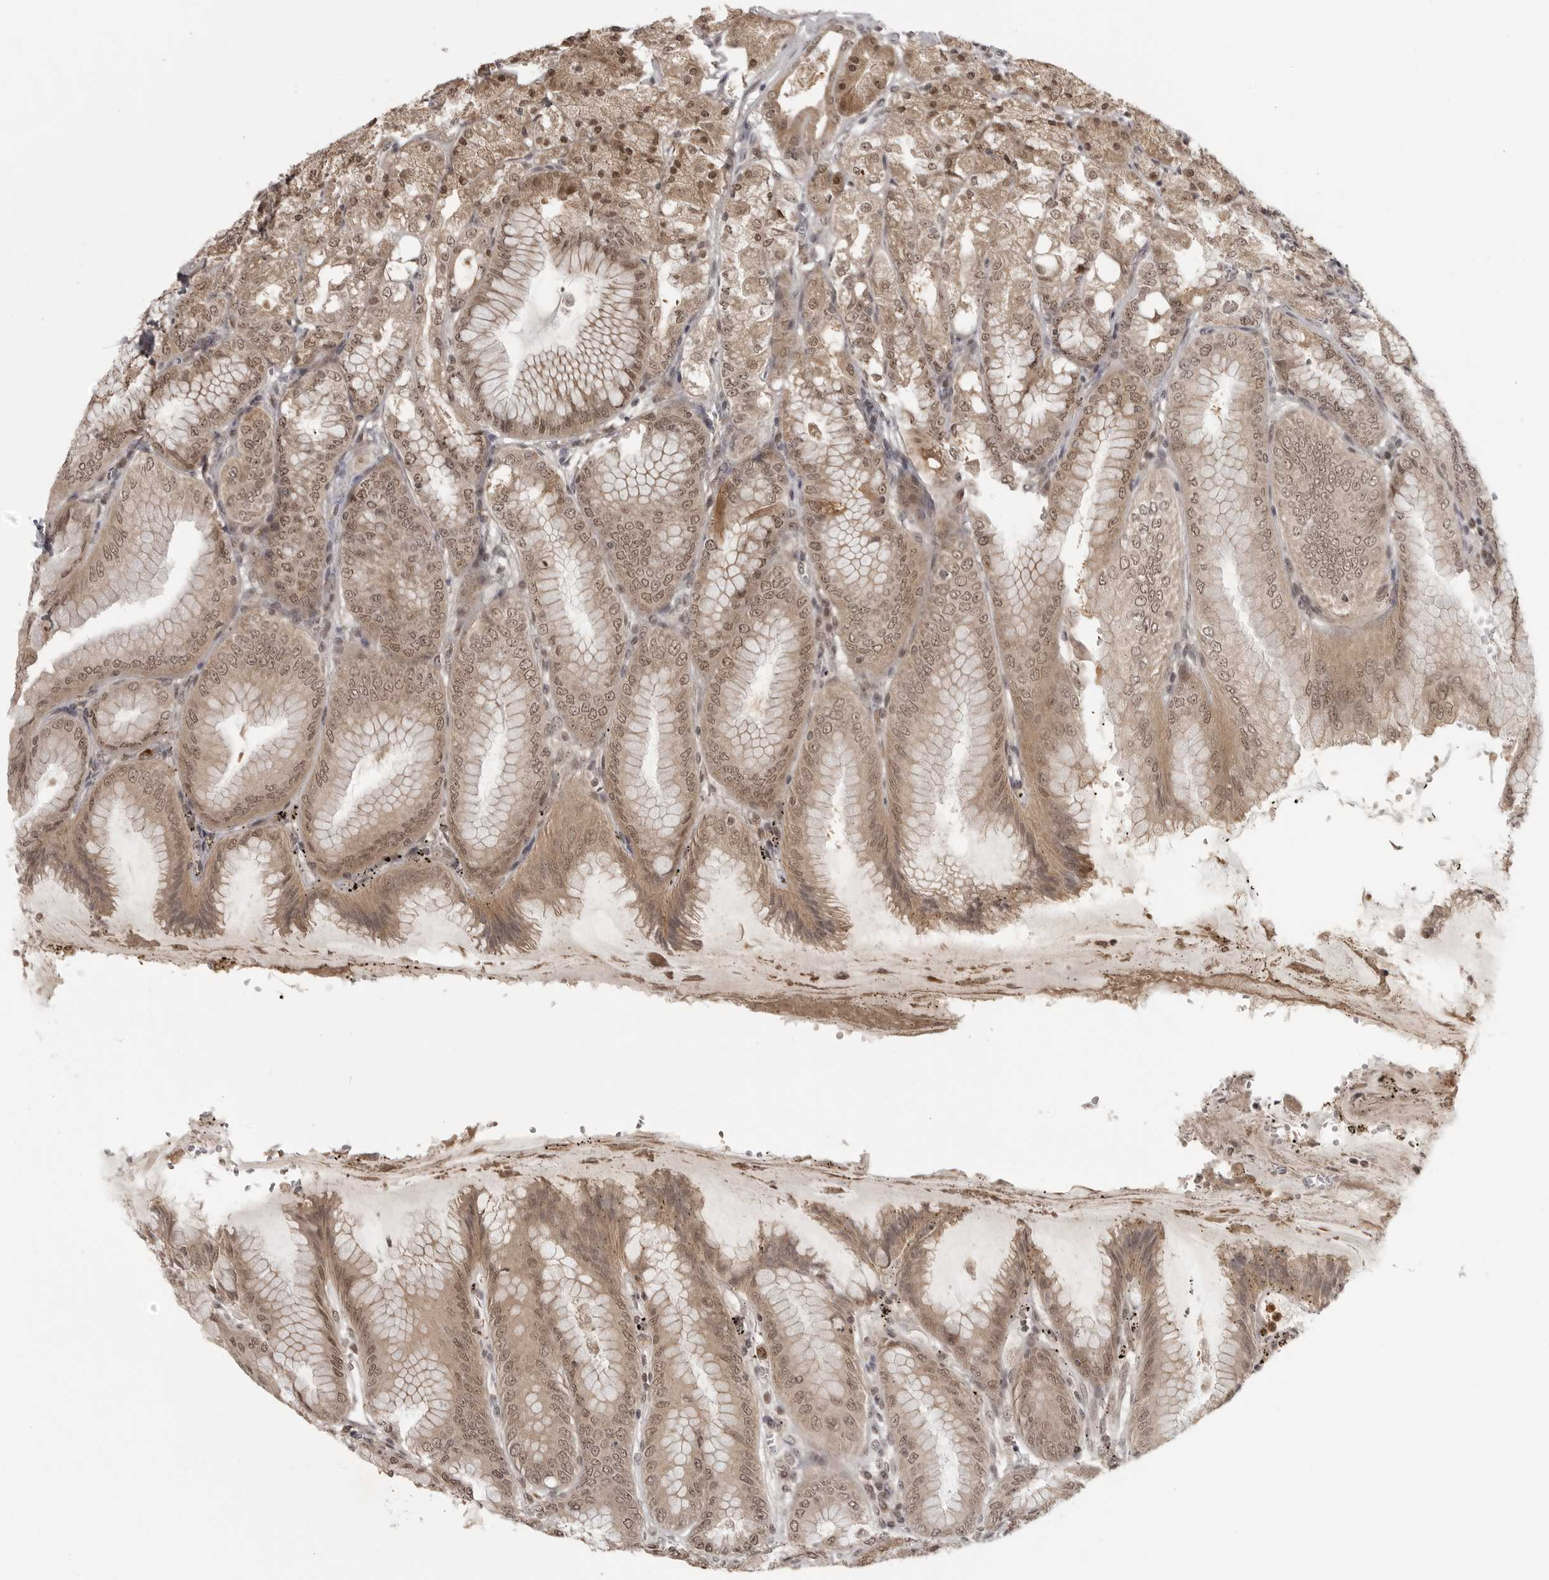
{"staining": {"intensity": "moderate", "quantity": ">75%", "location": "cytoplasmic/membranous,nuclear"}, "tissue": "stomach", "cell_type": "Glandular cells", "image_type": "normal", "snomed": [{"axis": "morphology", "description": "Normal tissue, NOS"}, {"axis": "topography", "description": "Stomach, lower"}], "caption": "Normal stomach displays moderate cytoplasmic/membranous,nuclear staining in about >75% of glandular cells The staining was performed using DAB, with brown indicating positive protein expression. Nuclei are stained blue with hematoxylin..", "gene": "PEG3", "patient": {"sex": "male", "age": 71}}